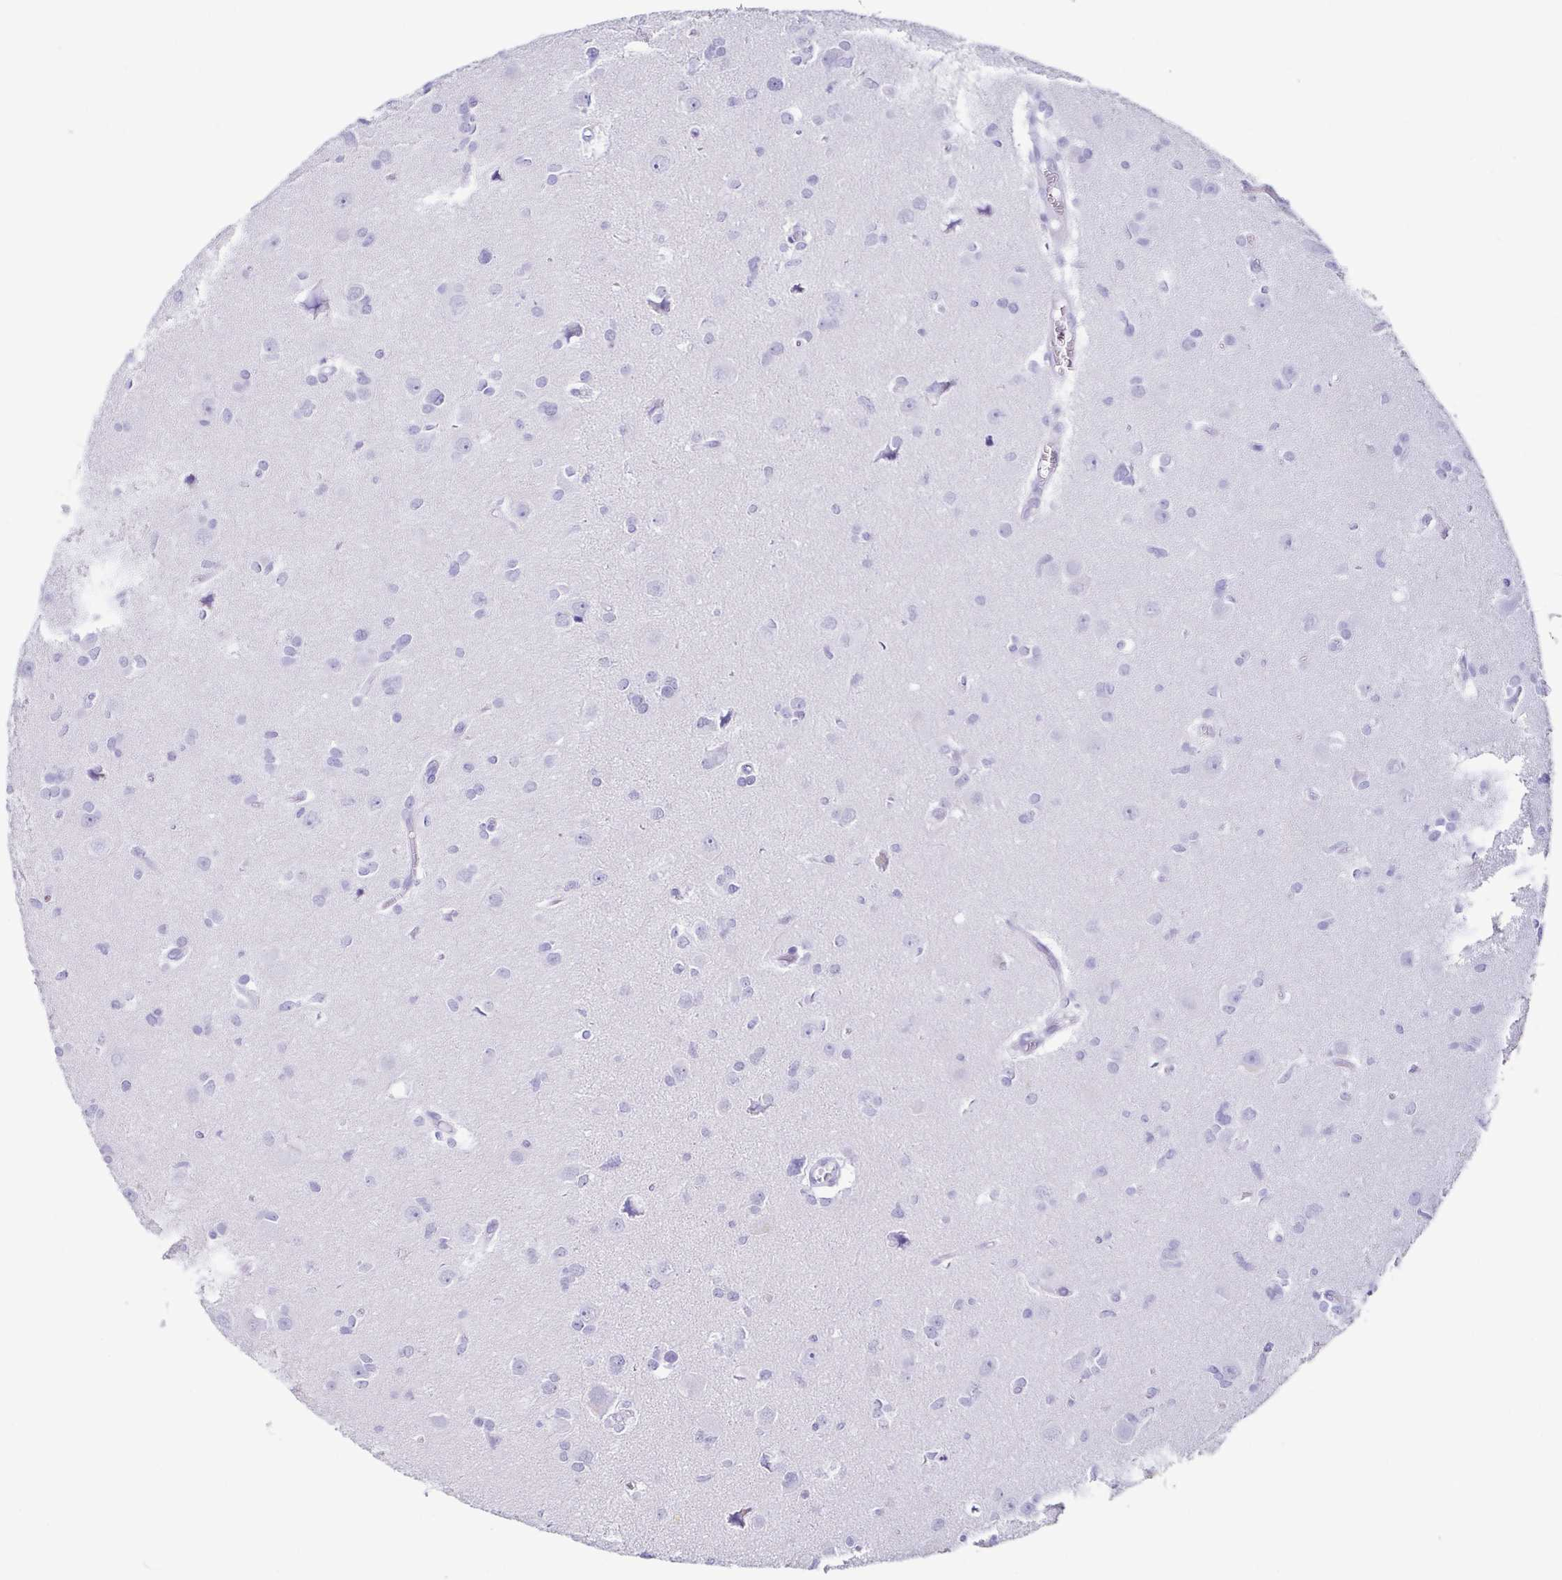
{"staining": {"intensity": "negative", "quantity": "none", "location": "none"}, "tissue": "glioma", "cell_type": "Tumor cells", "image_type": "cancer", "snomed": [{"axis": "morphology", "description": "Glioma, malignant, High grade"}, {"axis": "topography", "description": "Brain"}], "caption": "Tumor cells are negative for protein expression in human high-grade glioma (malignant).", "gene": "CD164L2", "patient": {"sex": "male", "age": 23}}